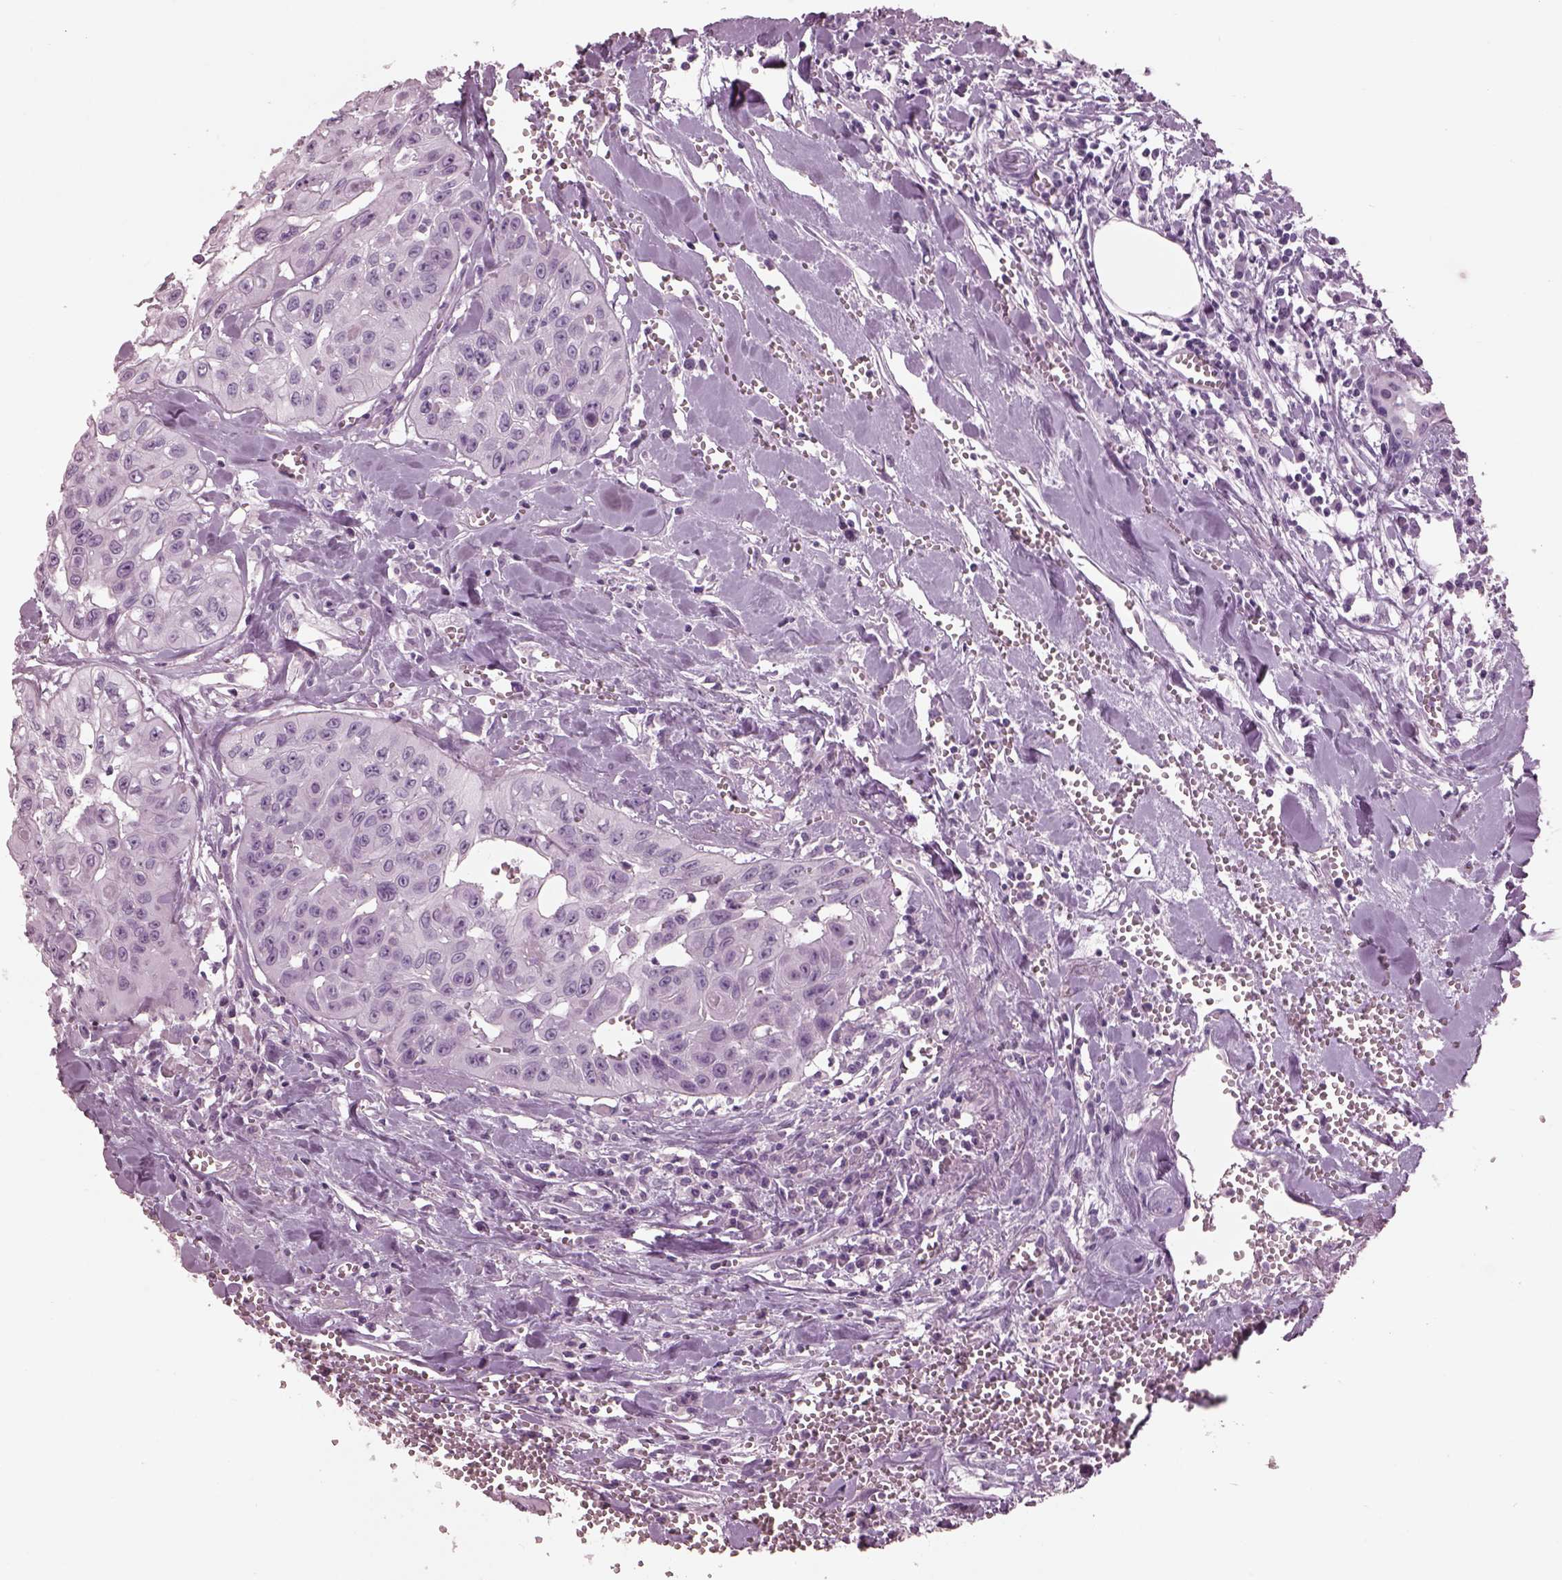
{"staining": {"intensity": "negative", "quantity": "none", "location": "none"}, "tissue": "head and neck cancer", "cell_type": "Tumor cells", "image_type": "cancer", "snomed": [{"axis": "morphology", "description": "Adenocarcinoma, NOS"}, {"axis": "topography", "description": "Head-Neck"}], "caption": "This is an IHC histopathology image of human head and neck cancer (adenocarcinoma). There is no staining in tumor cells.", "gene": "PACRG", "patient": {"sex": "male", "age": 73}}